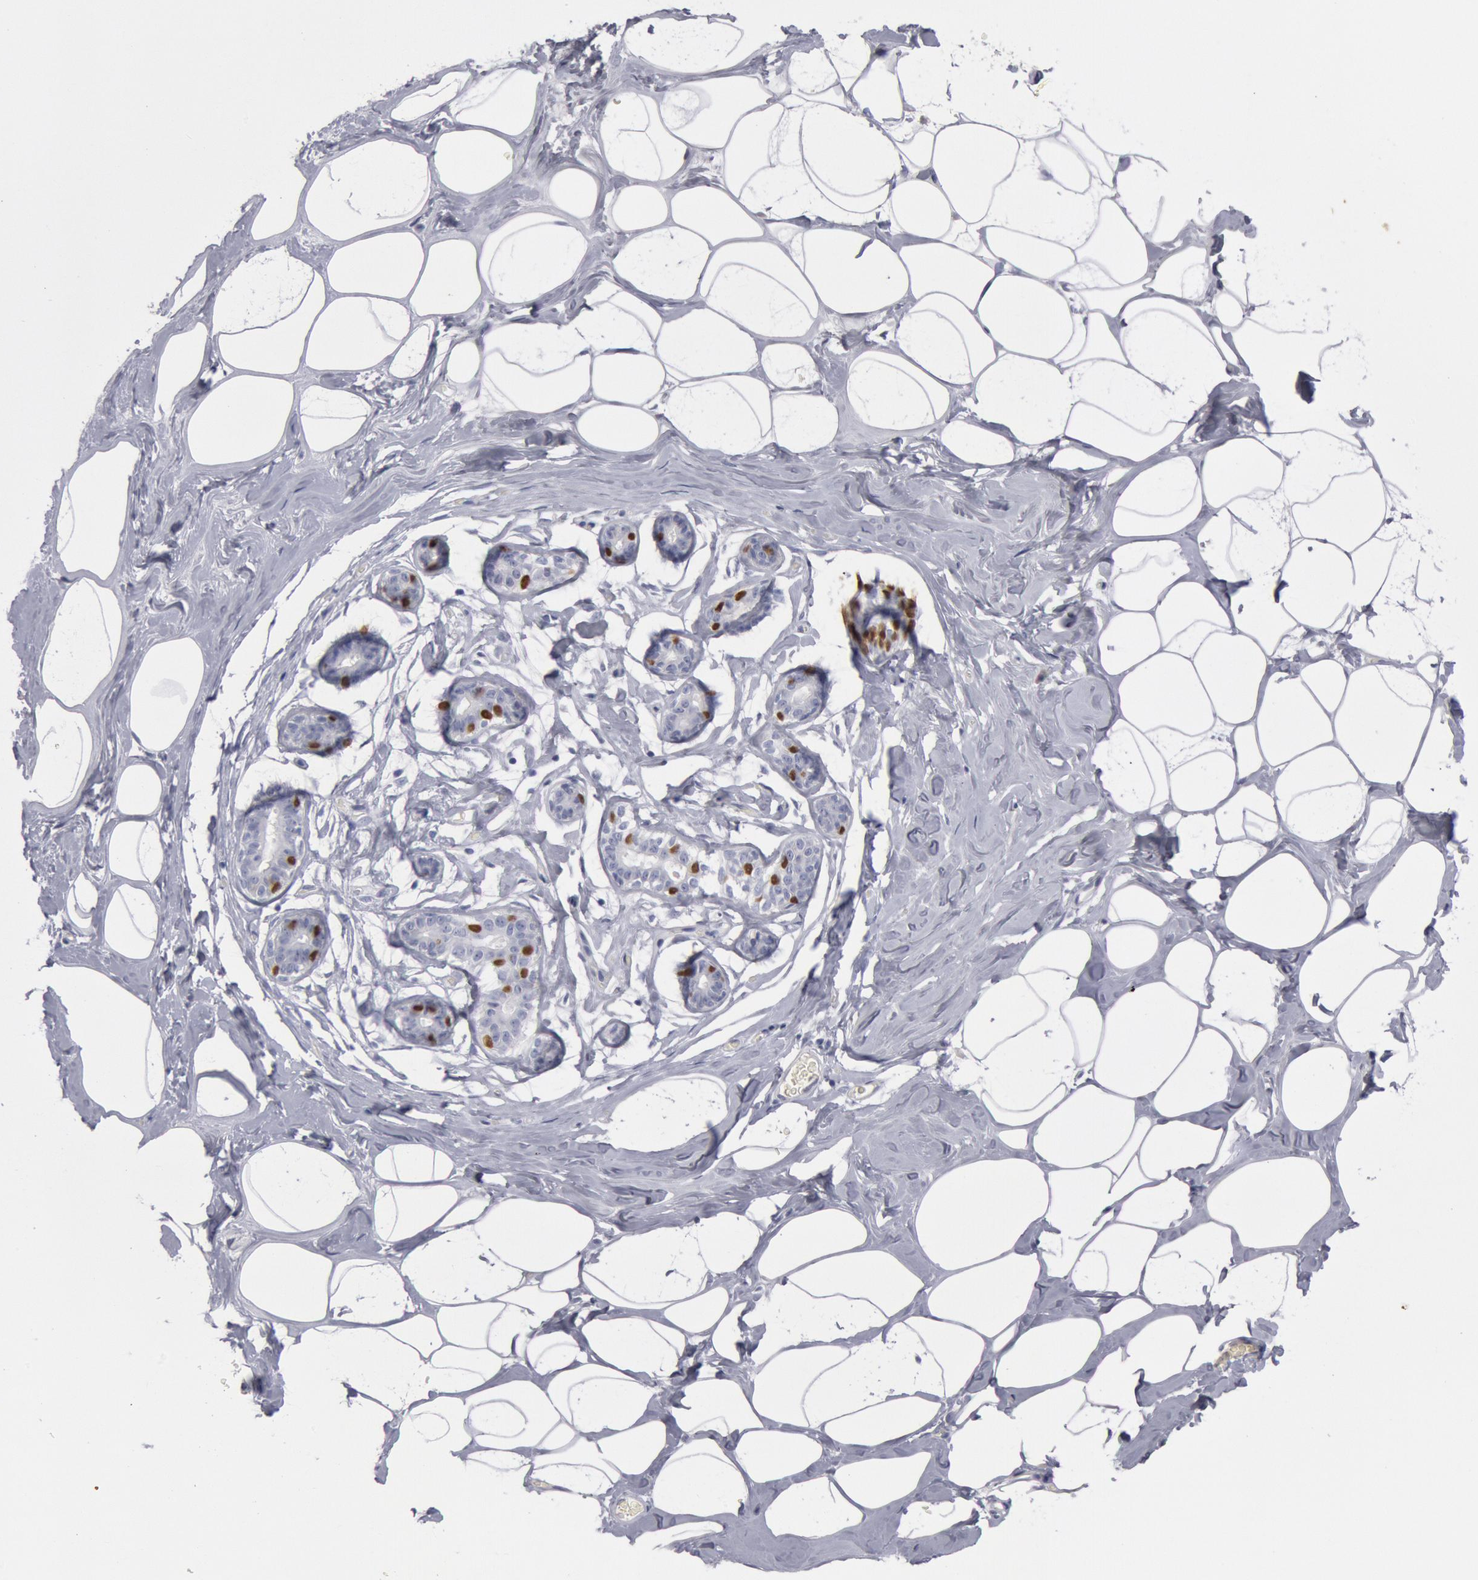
{"staining": {"intensity": "negative", "quantity": "none", "location": "none"}, "tissue": "breast", "cell_type": "Adipocytes", "image_type": "normal", "snomed": [{"axis": "morphology", "description": "Normal tissue, NOS"}, {"axis": "morphology", "description": "Fibrosis, NOS"}, {"axis": "topography", "description": "Breast"}], "caption": "High power microscopy micrograph of an immunohistochemistry (IHC) image of benign breast, revealing no significant positivity in adipocytes.", "gene": "FOXA2", "patient": {"sex": "female", "age": 39}}